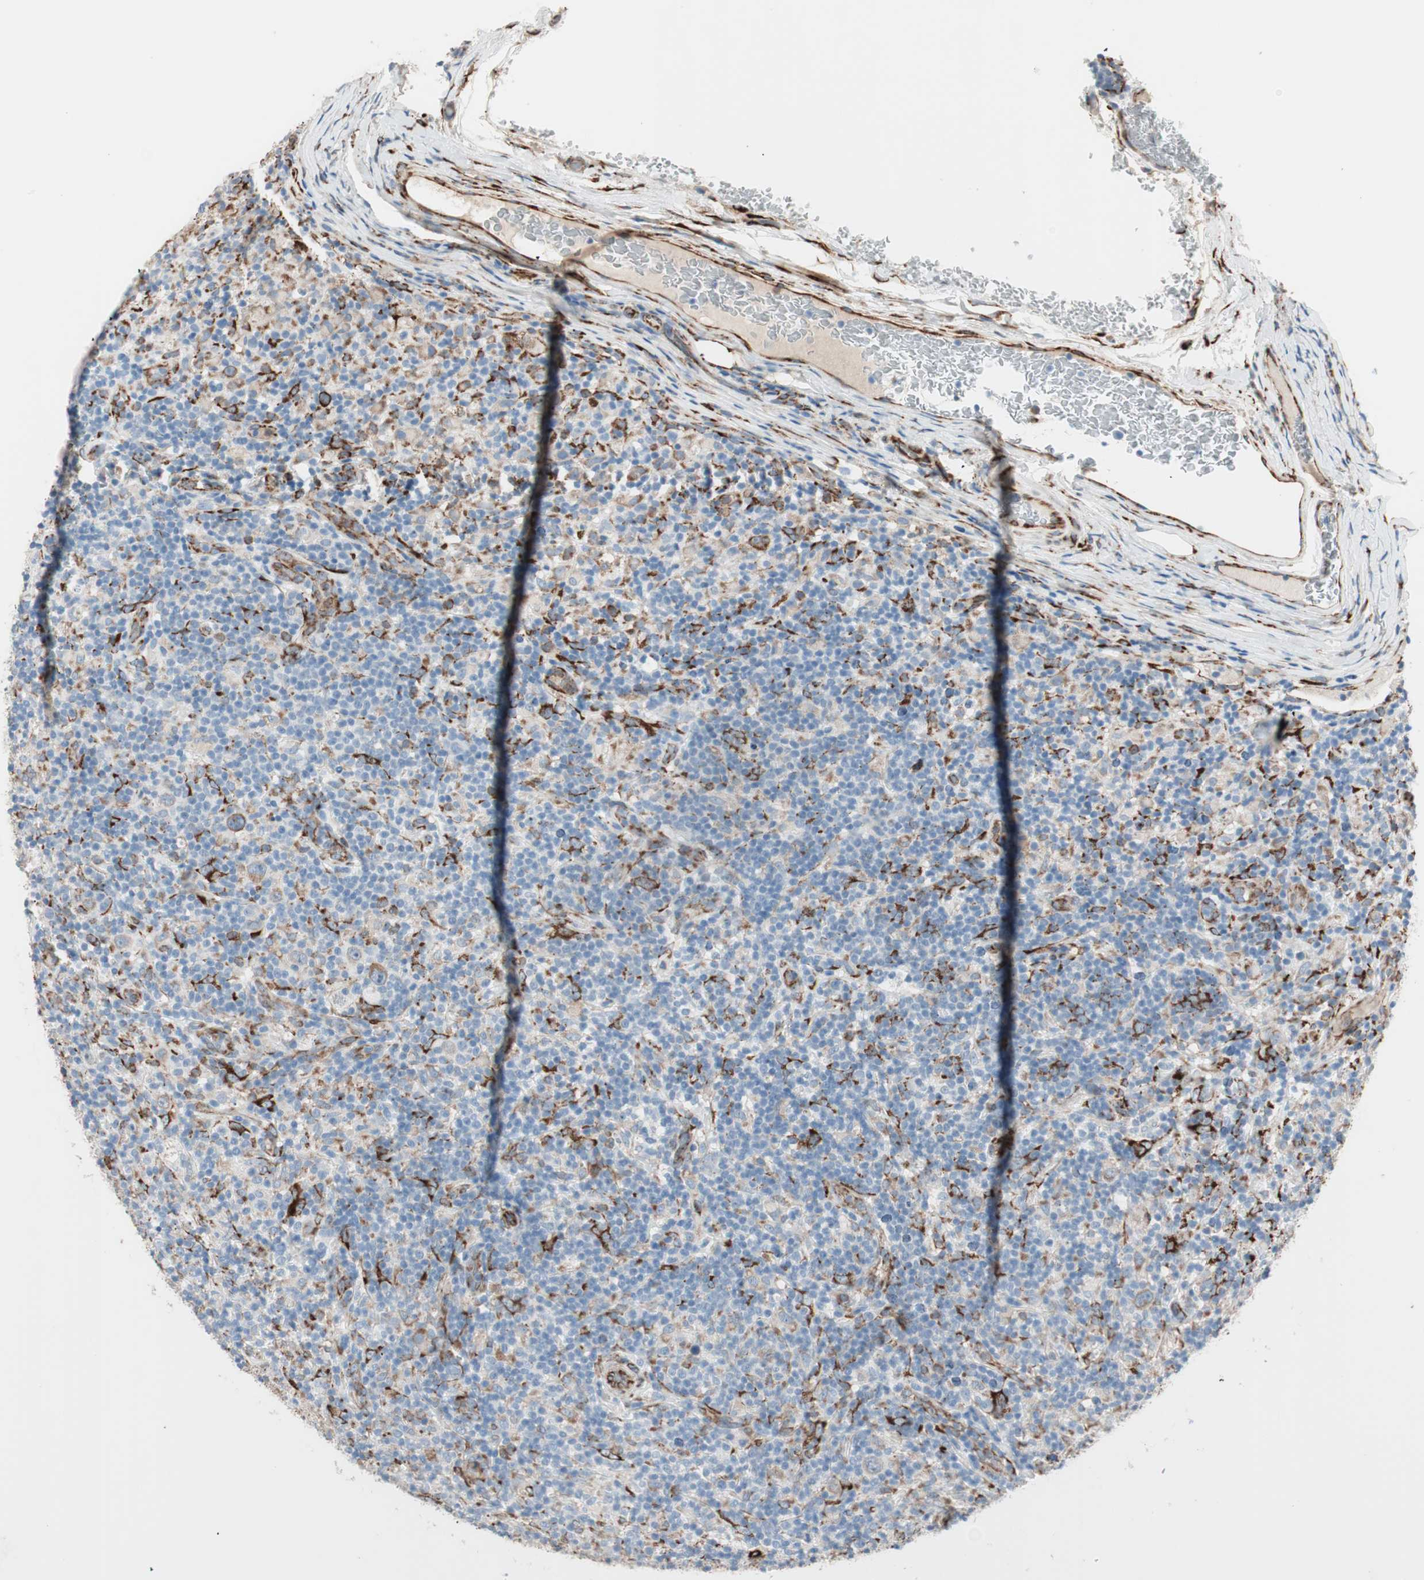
{"staining": {"intensity": "strong", "quantity": "<25%", "location": "cytoplasmic/membranous"}, "tissue": "lymphoma", "cell_type": "Tumor cells", "image_type": "cancer", "snomed": [{"axis": "morphology", "description": "Hodgkin's disease, NOS"}, {"axis": "topography", "description": "Lymph node"}], "caption": "Lymphoma tissue displays strong cytoplasmic/membranous positivity in about <25% of tumor cells, visualized by immunohistochemistry.", "gene": "P4HTM", "patient": {"sex": "male", "age": 70}}